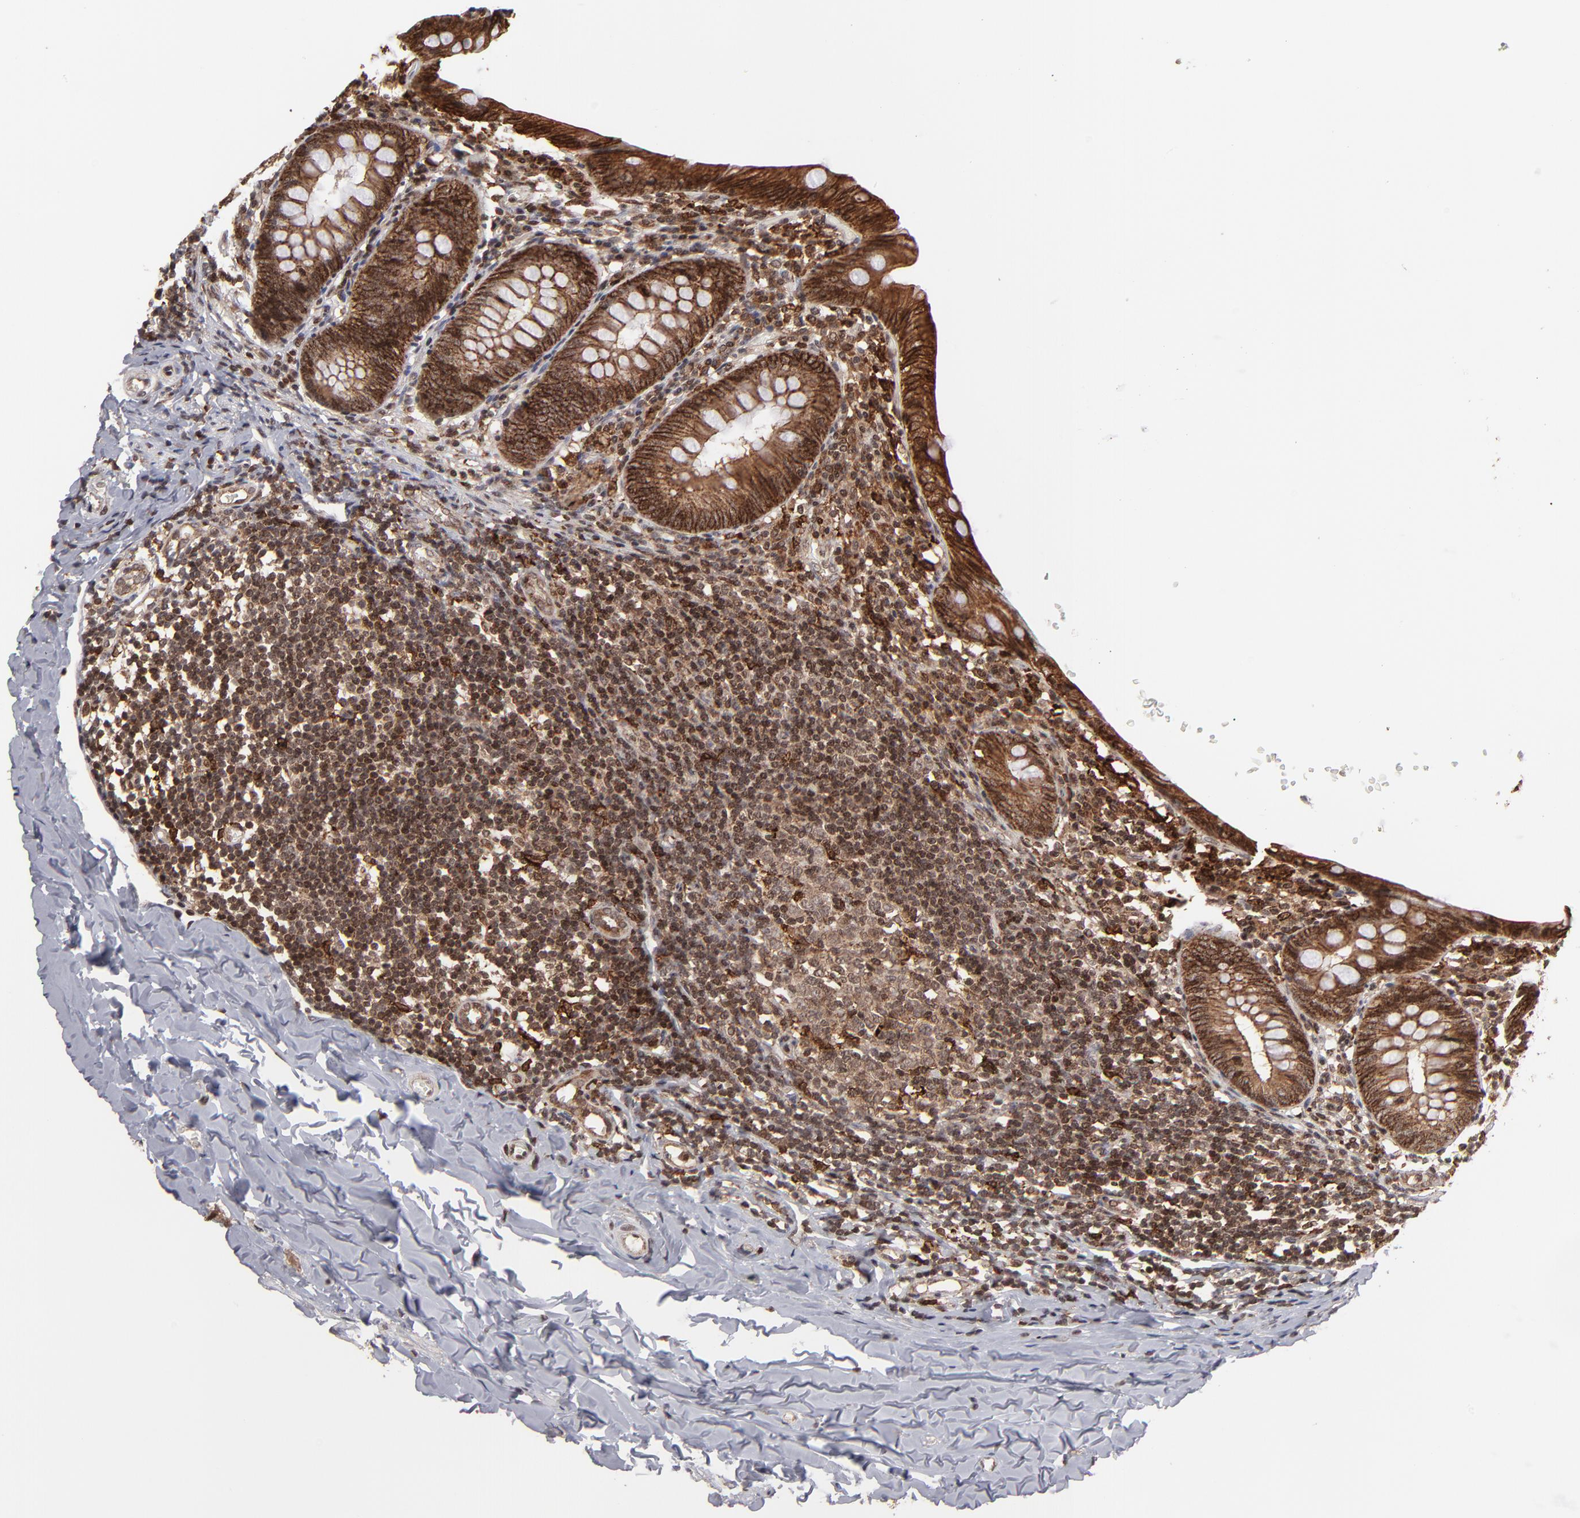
{"staining": {"intensity": "strong", "quantity": ">75%", "location": "cytoplasmic/membranous,nuclear"}, "tissue": "appendix", "cell_type": "Glandular cells", "image_type": "normal", "snomed": [{"axis": "morphology", "description": "Normal tissue, NOS"}, {"axis": "topography", "description": "Appendix"}], "caption": "Normal appendix was stained to show a protein in brown. There is high levels of strong cytoplasmic/membranous,nuclear expression in approximately >75% of glandular cells. The protein of interest is shown in brown color, while the nuclei are stained blue.", "gene": "RGS6", "patient": {"sex": "female", "age": 17}}